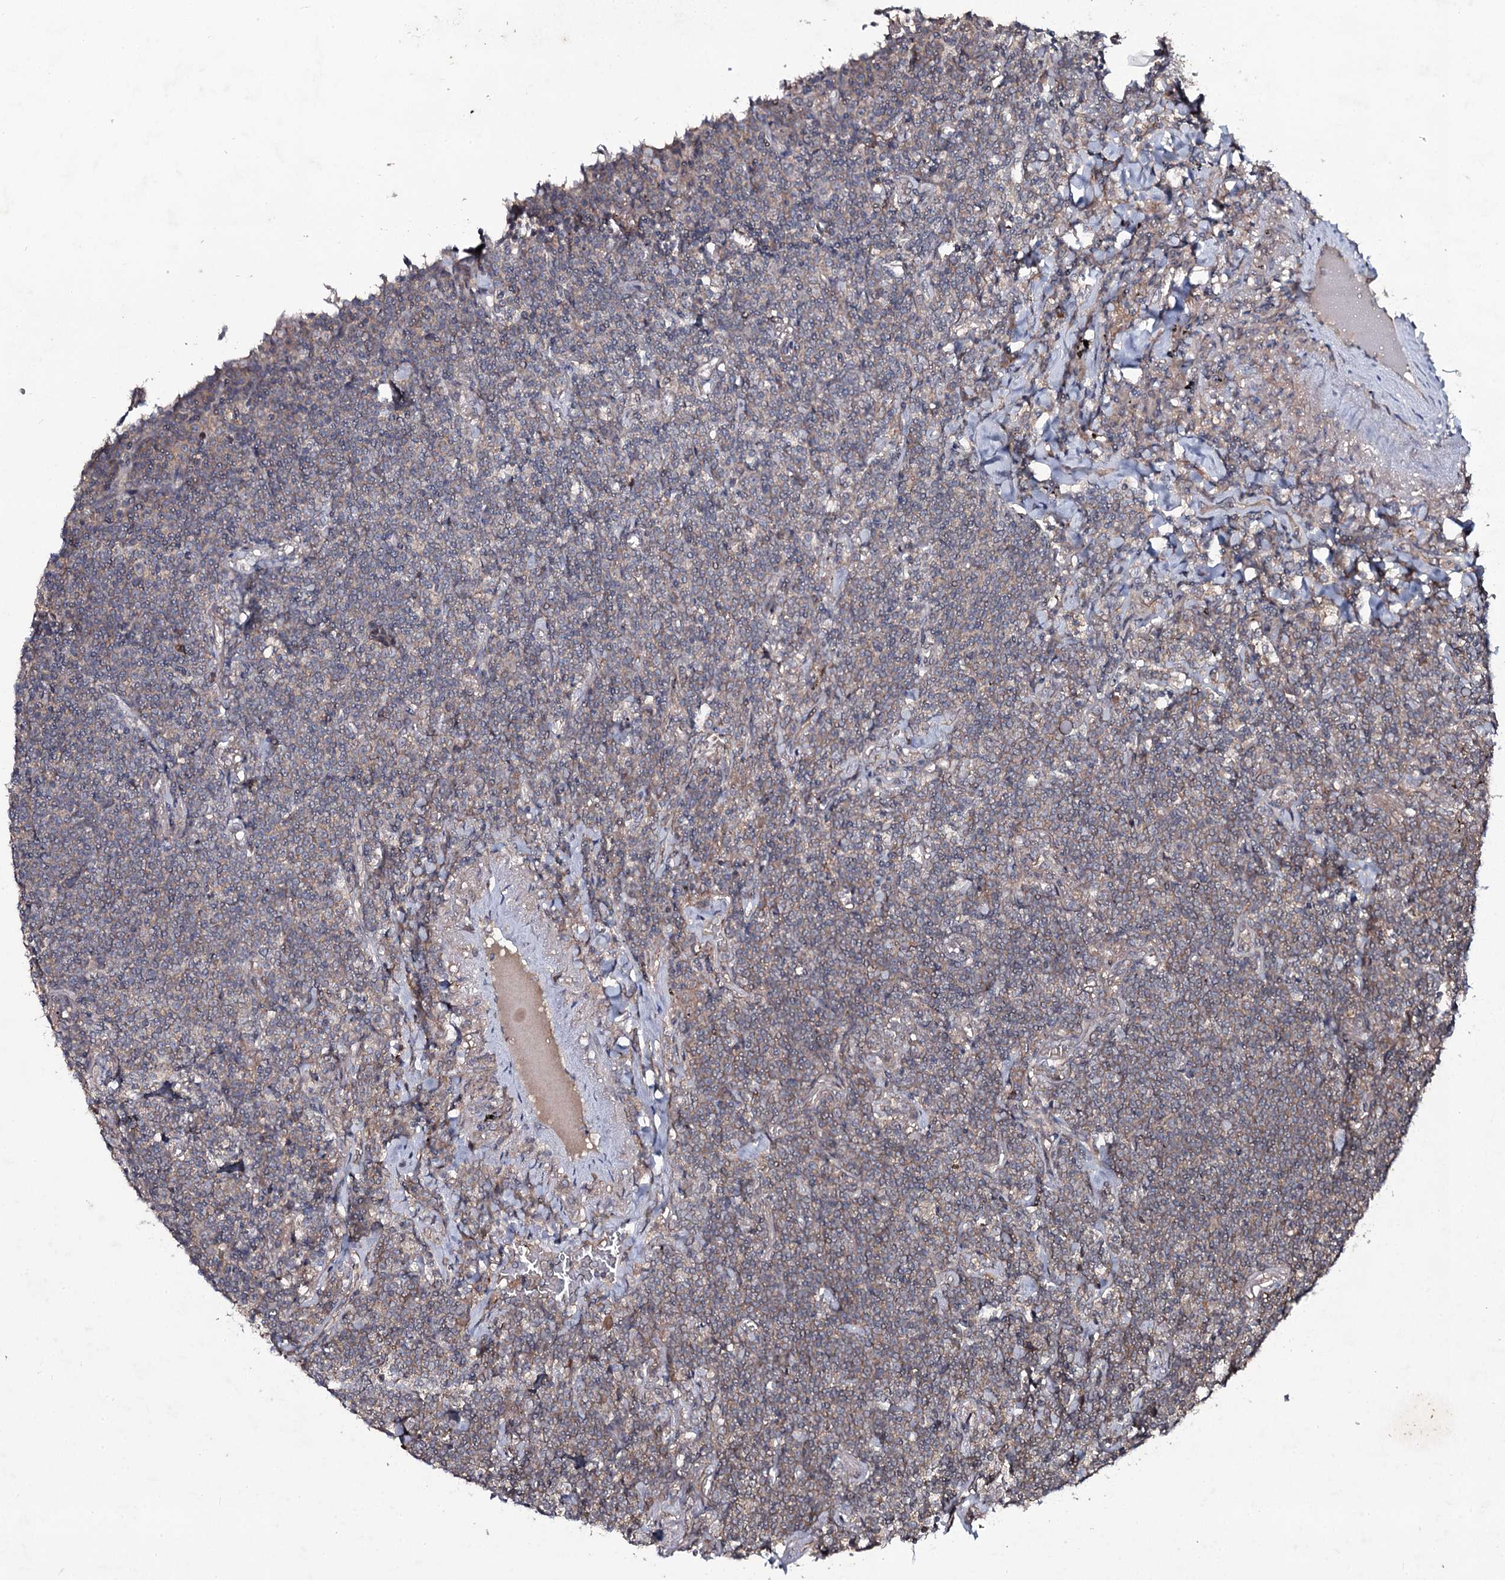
{"staining": {"intensity": "weak", "quantity": "25%-75%", "location": "cytoplasmic/membranous"}, "tissue": "lymphoma", "cell_type": "Tumor cells", "image_type": "cancer", "snomed": [{"axis": "morphology", "description": "Malignant lymphoma, non-Hodgkin's type, Low grade"}, {"axis": "topography", "description": "Lung"}], "caption": "Human lymphoma stained for a protein (brown) demonstrates weak cytoplasmic/membranous positive positivity in about 25%-75% of tumor cells.", "gene": "SNAP23", "patient": {"sex": "female", "age": 71}}